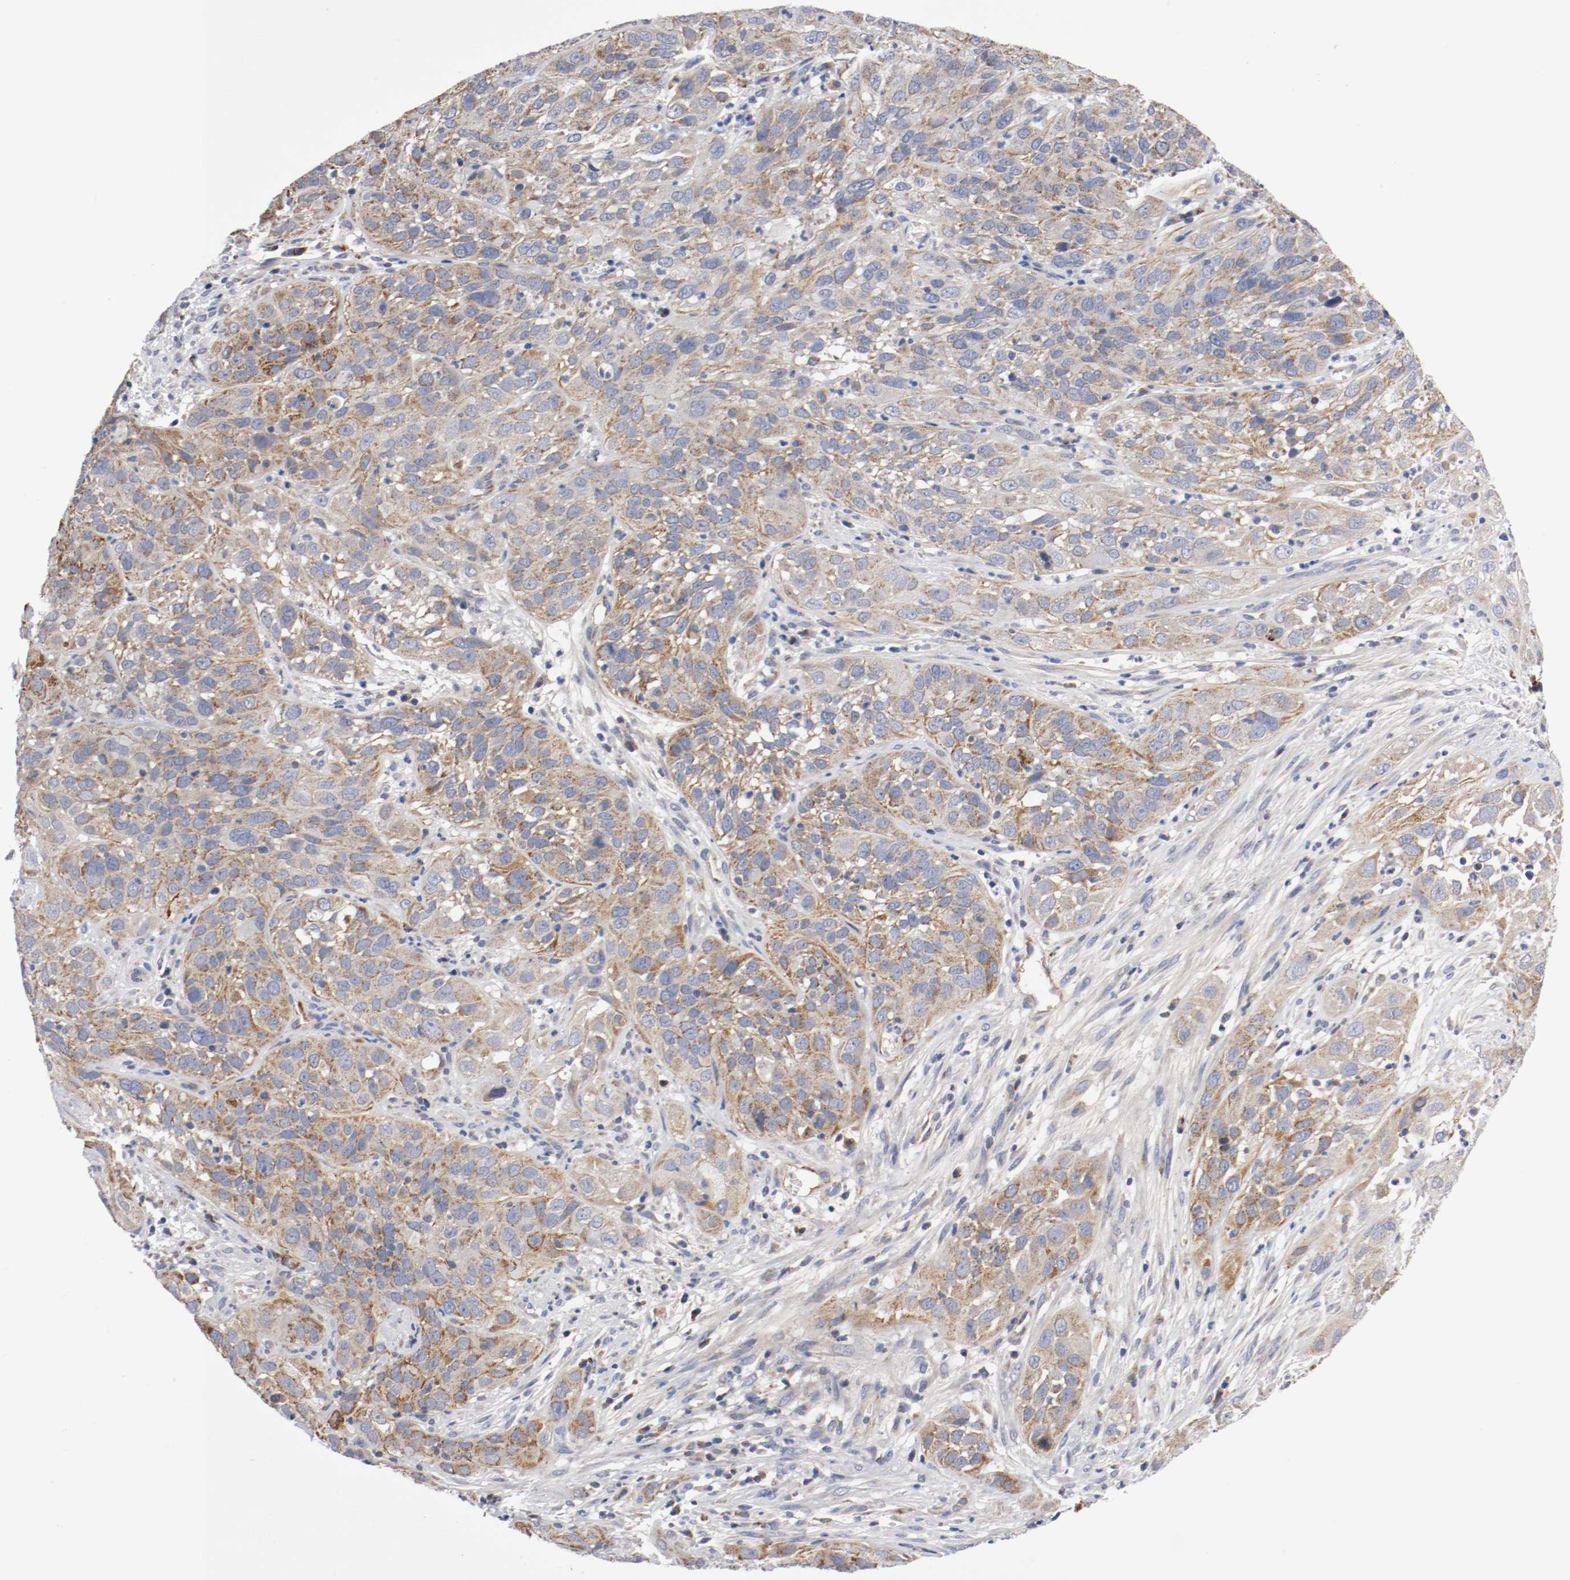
{"staining": {"intensity": "moderate", "quantity": ">75%", "location": "cytoplasmic/membranous"}, "tissue": "cervical cancer", "cell_type": "Tumor cells", "image_type": "cancer", "snomed": [{"axis": "morphology", "description": "Squamous cell carcinoma, NOS"}, {"axis": "topography", "description": "Cervix"}], "caption": "Human cervical squamous cell carcinoma stained for a protein (brown) demonstrates moderate cytoplasmic/membranous positive positivity in about >75% of tumor cells.", "gene": "PCSK6", "patient": {"sex": "female", "age": 32}}